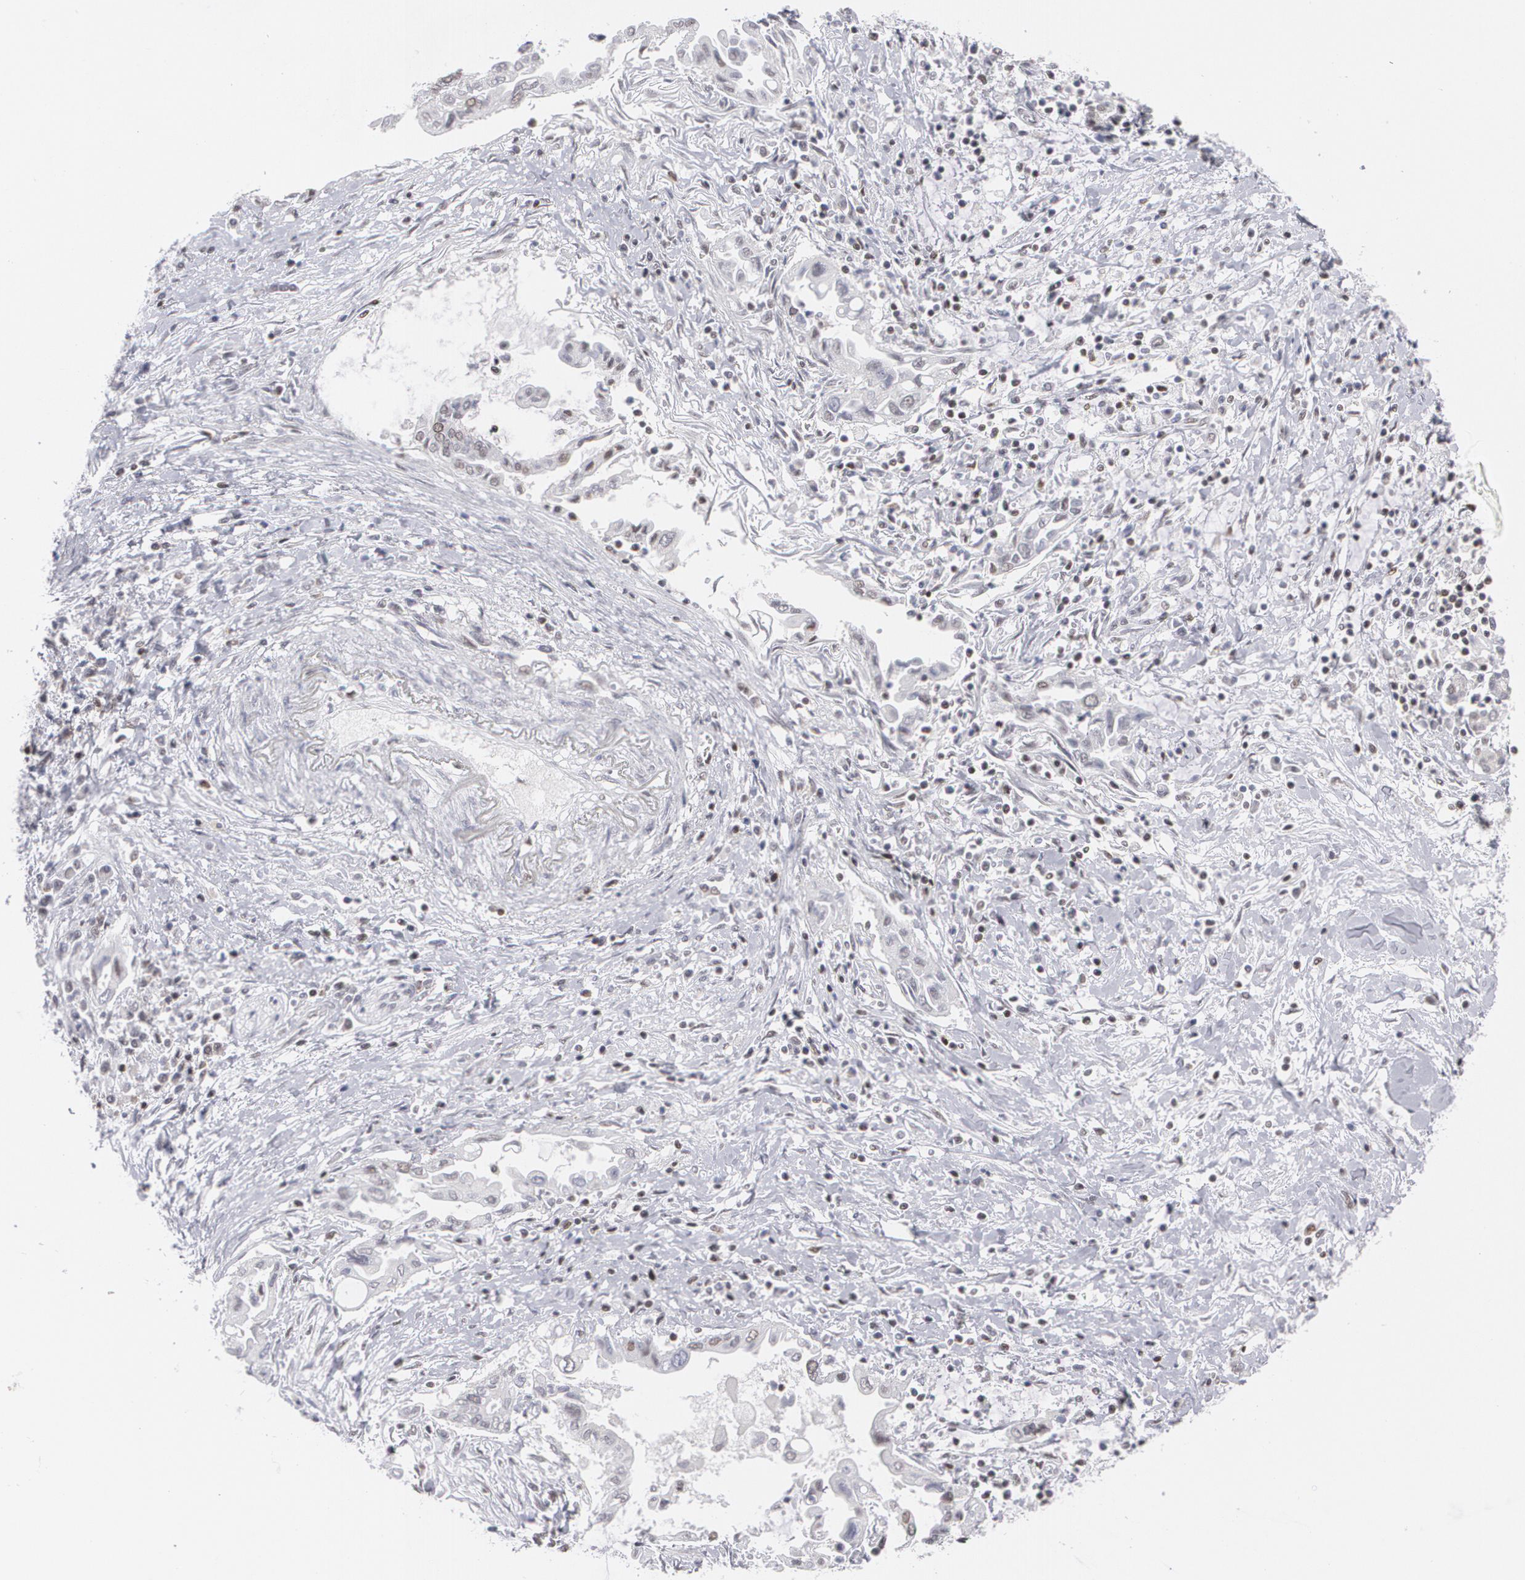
{"staining": {"intensity": "weak", "quantity": "<25%", "location": "nuclear"}, "tissue": "pancreatic cancer", "cell_type": "Tumor cells", "image_type": "cancer", "snomed": [{"axis": "morphology", "description": "Adenocarcinoma, NOS"}, {"axis": "topography", "description": "Pancreas"}], "caption": "DAB immunohistochemical staining of pancreatic adenocarcinoma demonstrates no significant positivity in tumor cells.", "gene": "MCL1", "patient": {"sex": "female", "age": 57}}